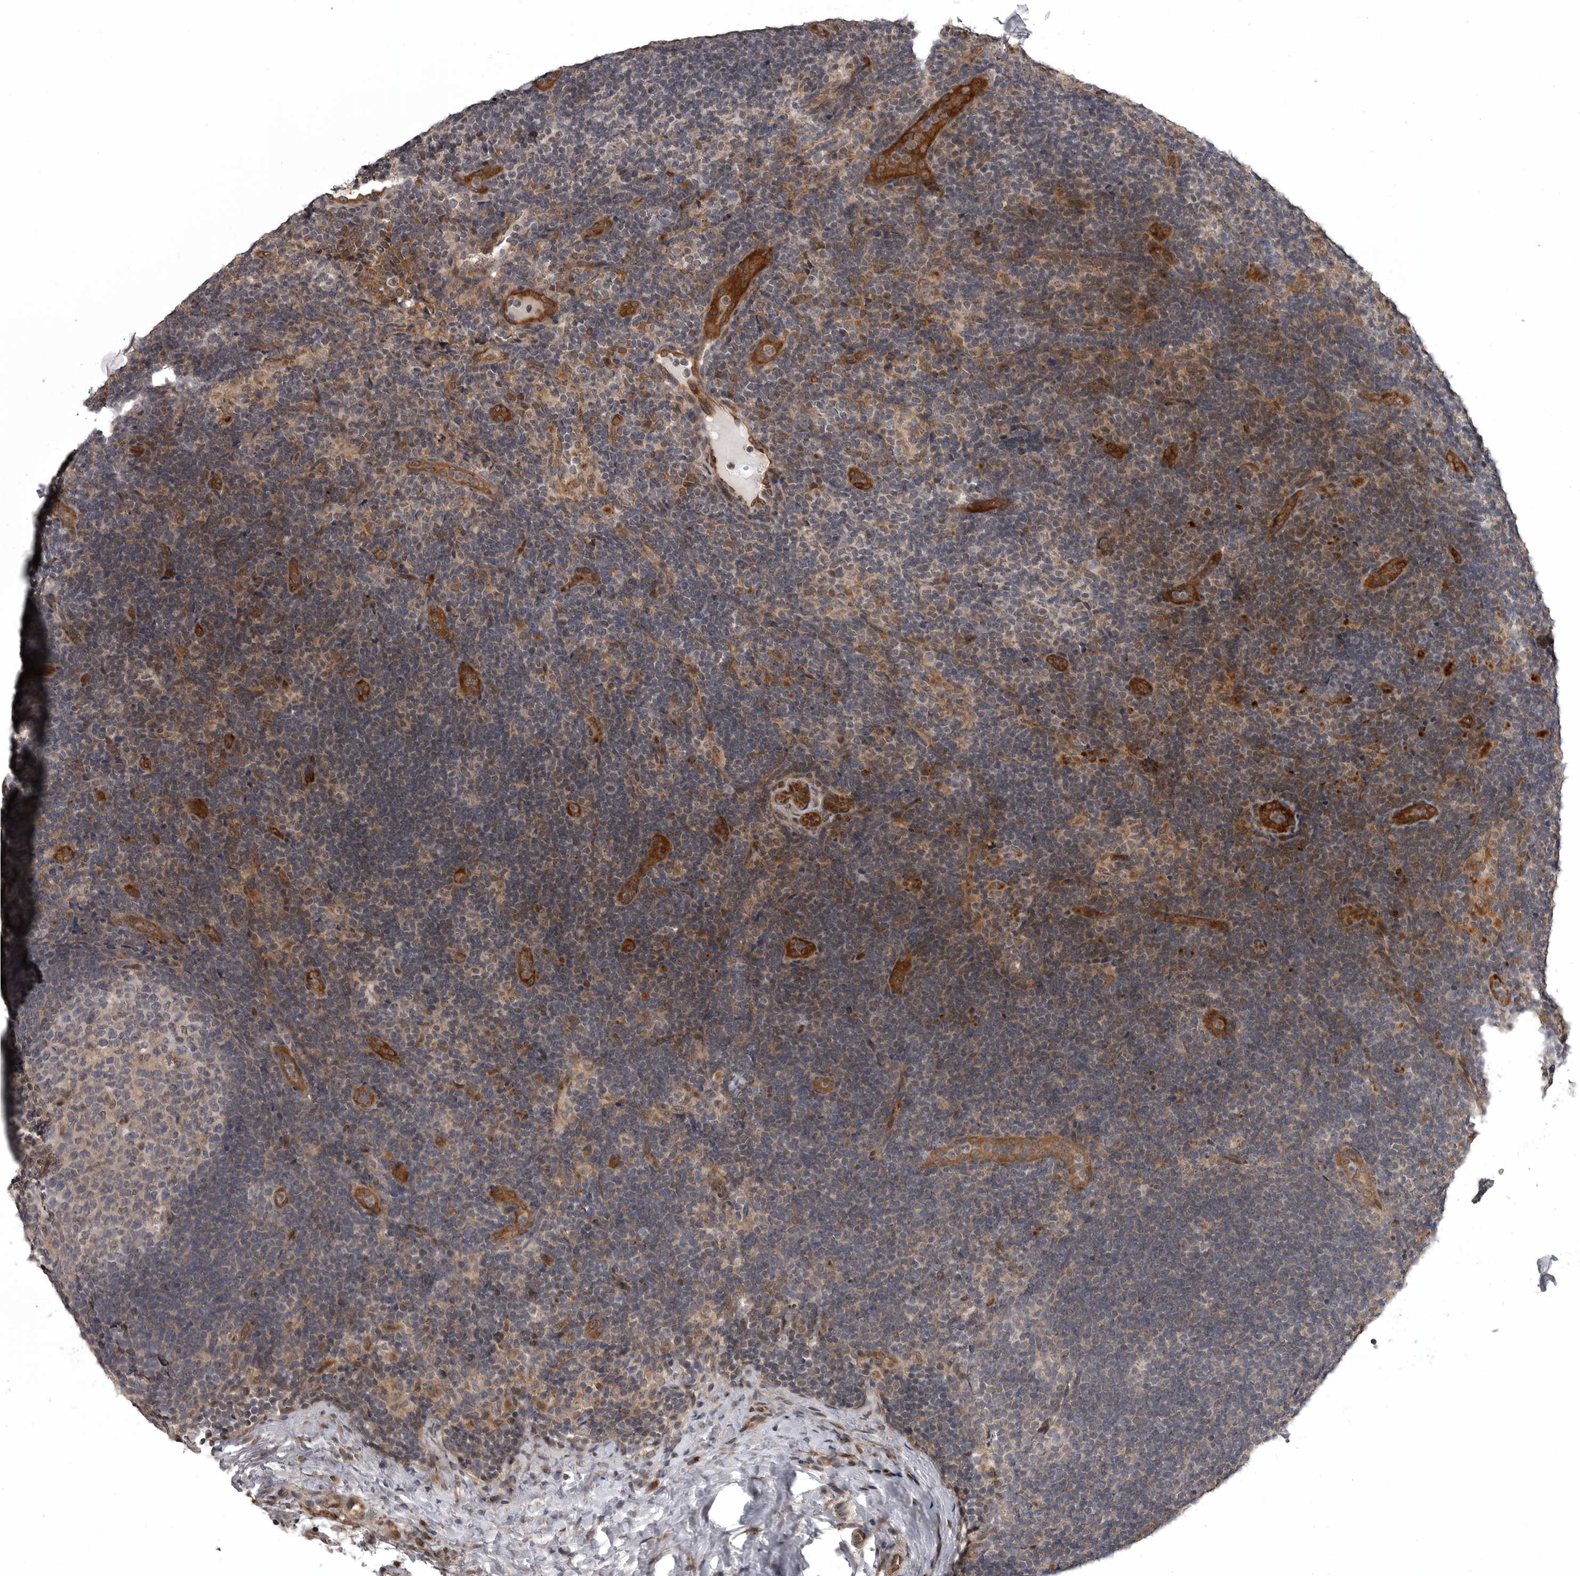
{"staining": {"intensity": "negative", "quantity": "none", "location": "none"}, "tissue": "lymph node", "cell_type": "Germinal center cells", "image_type": "normal", "snomed": [{"axis": "morphology", "description": "Normal tissue, NOS"}, {"axis": "topography", "description": "Lymph node"}], "caption": "IHC of normal lymph node demonstrates no staining in germinal center cells. (DAB (3,3'-diaminobenzidine) immunohistochemistry (IHC), high magnification).", "gene": "SNX16", "patient": {"sex": "female", "age": 22}}